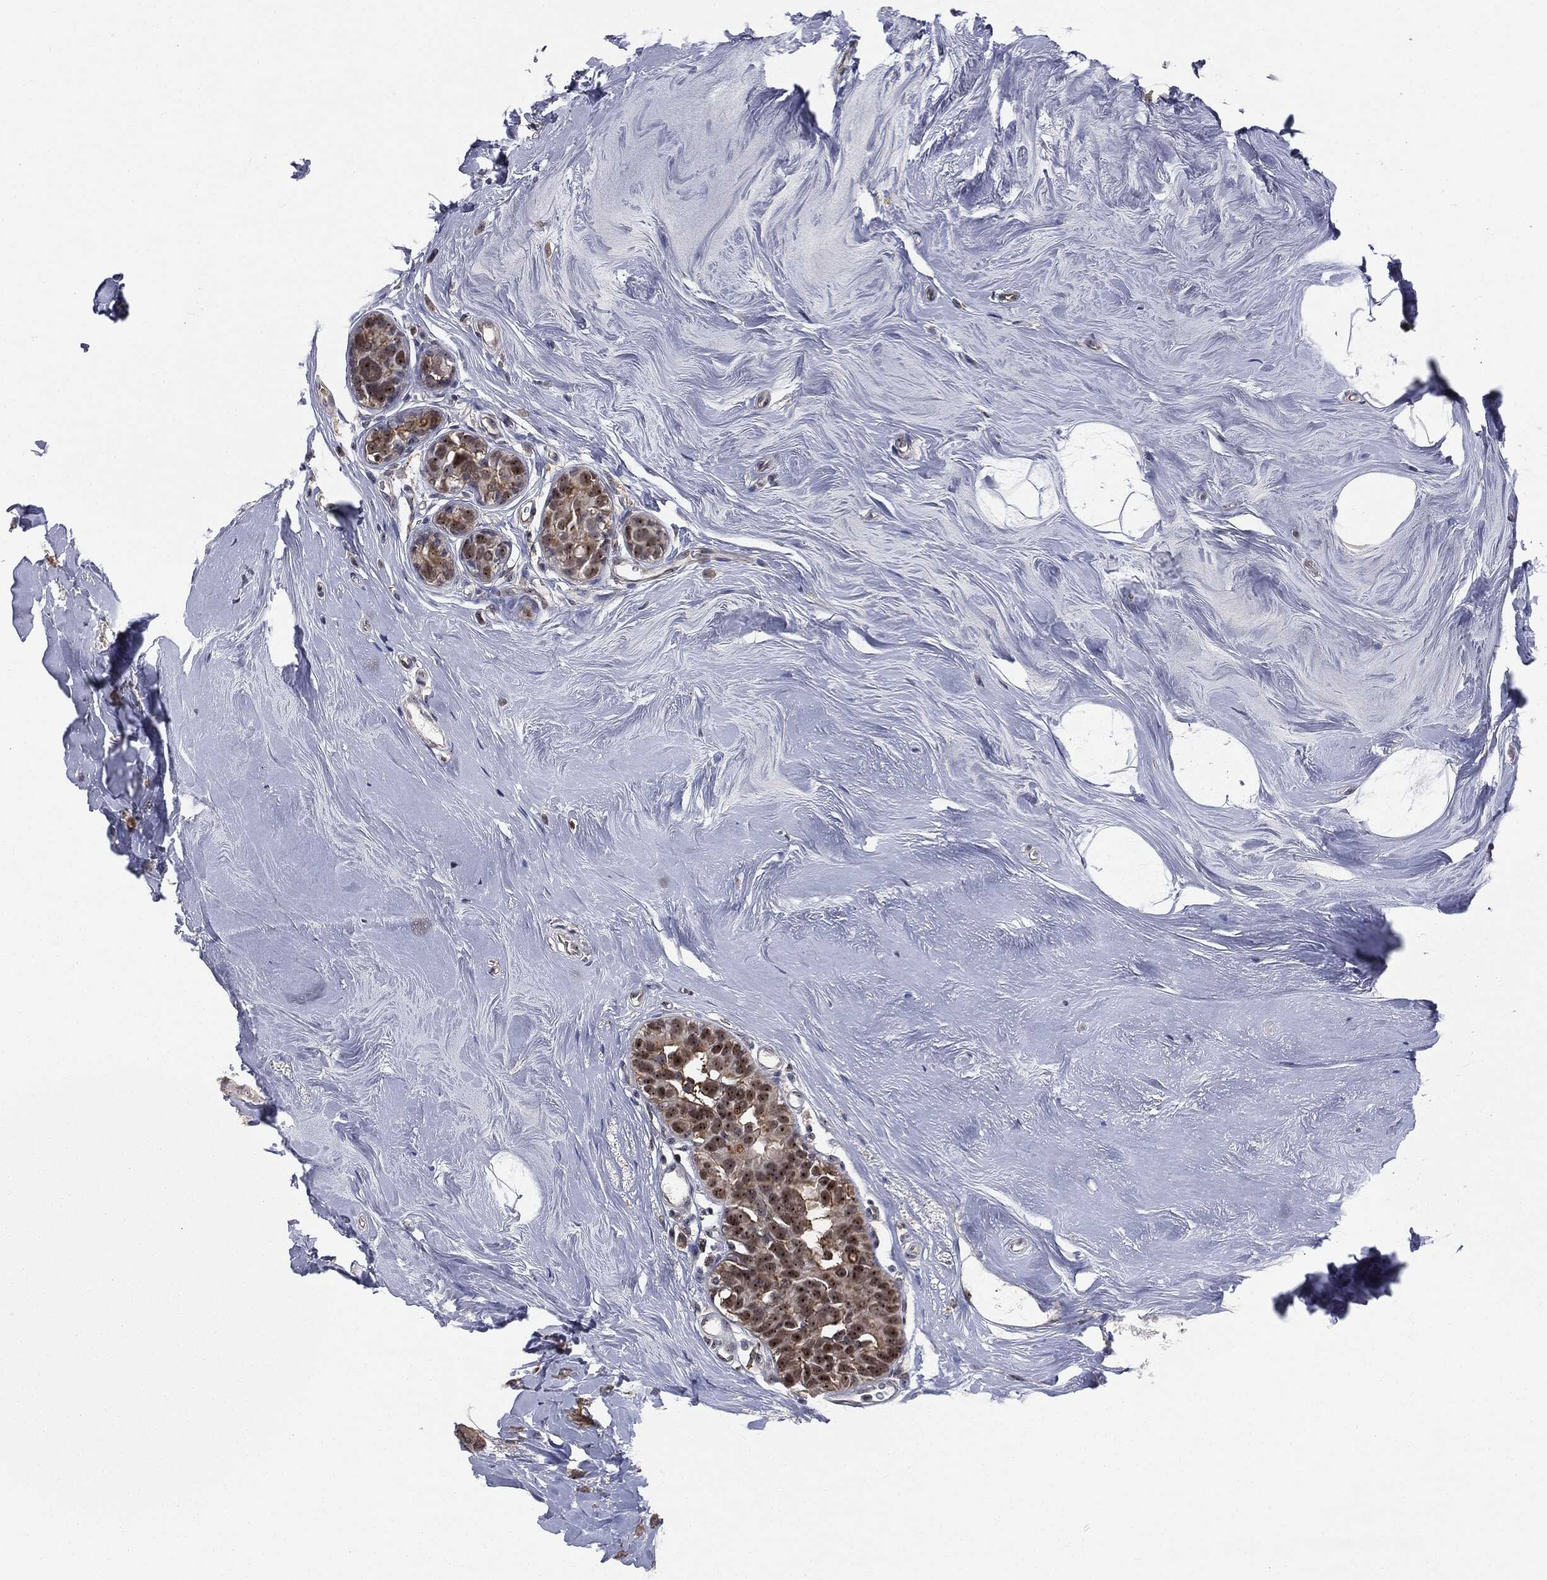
{"staining": {"intensity": "moderate", "quantity": "25%-75%", "location": "nuclear"}, "tissue": "breast cancer", "cell_type": "Tumor cells", "image_type": "cancer", "snomed": [{"axis": "morphology", "description": "Duct carcinoma"}, {"axis": "topography", "description": "Breast"}], "caption": "Immunohistochemical staining of breast infiltrating ductal carcinoma demonstrates medium levels of moderate nuclear protein staining in approximately 25%-75% of tumor cells.", "gene": "TRMT1L", "patient": {"sex": "female", "age": 55}}